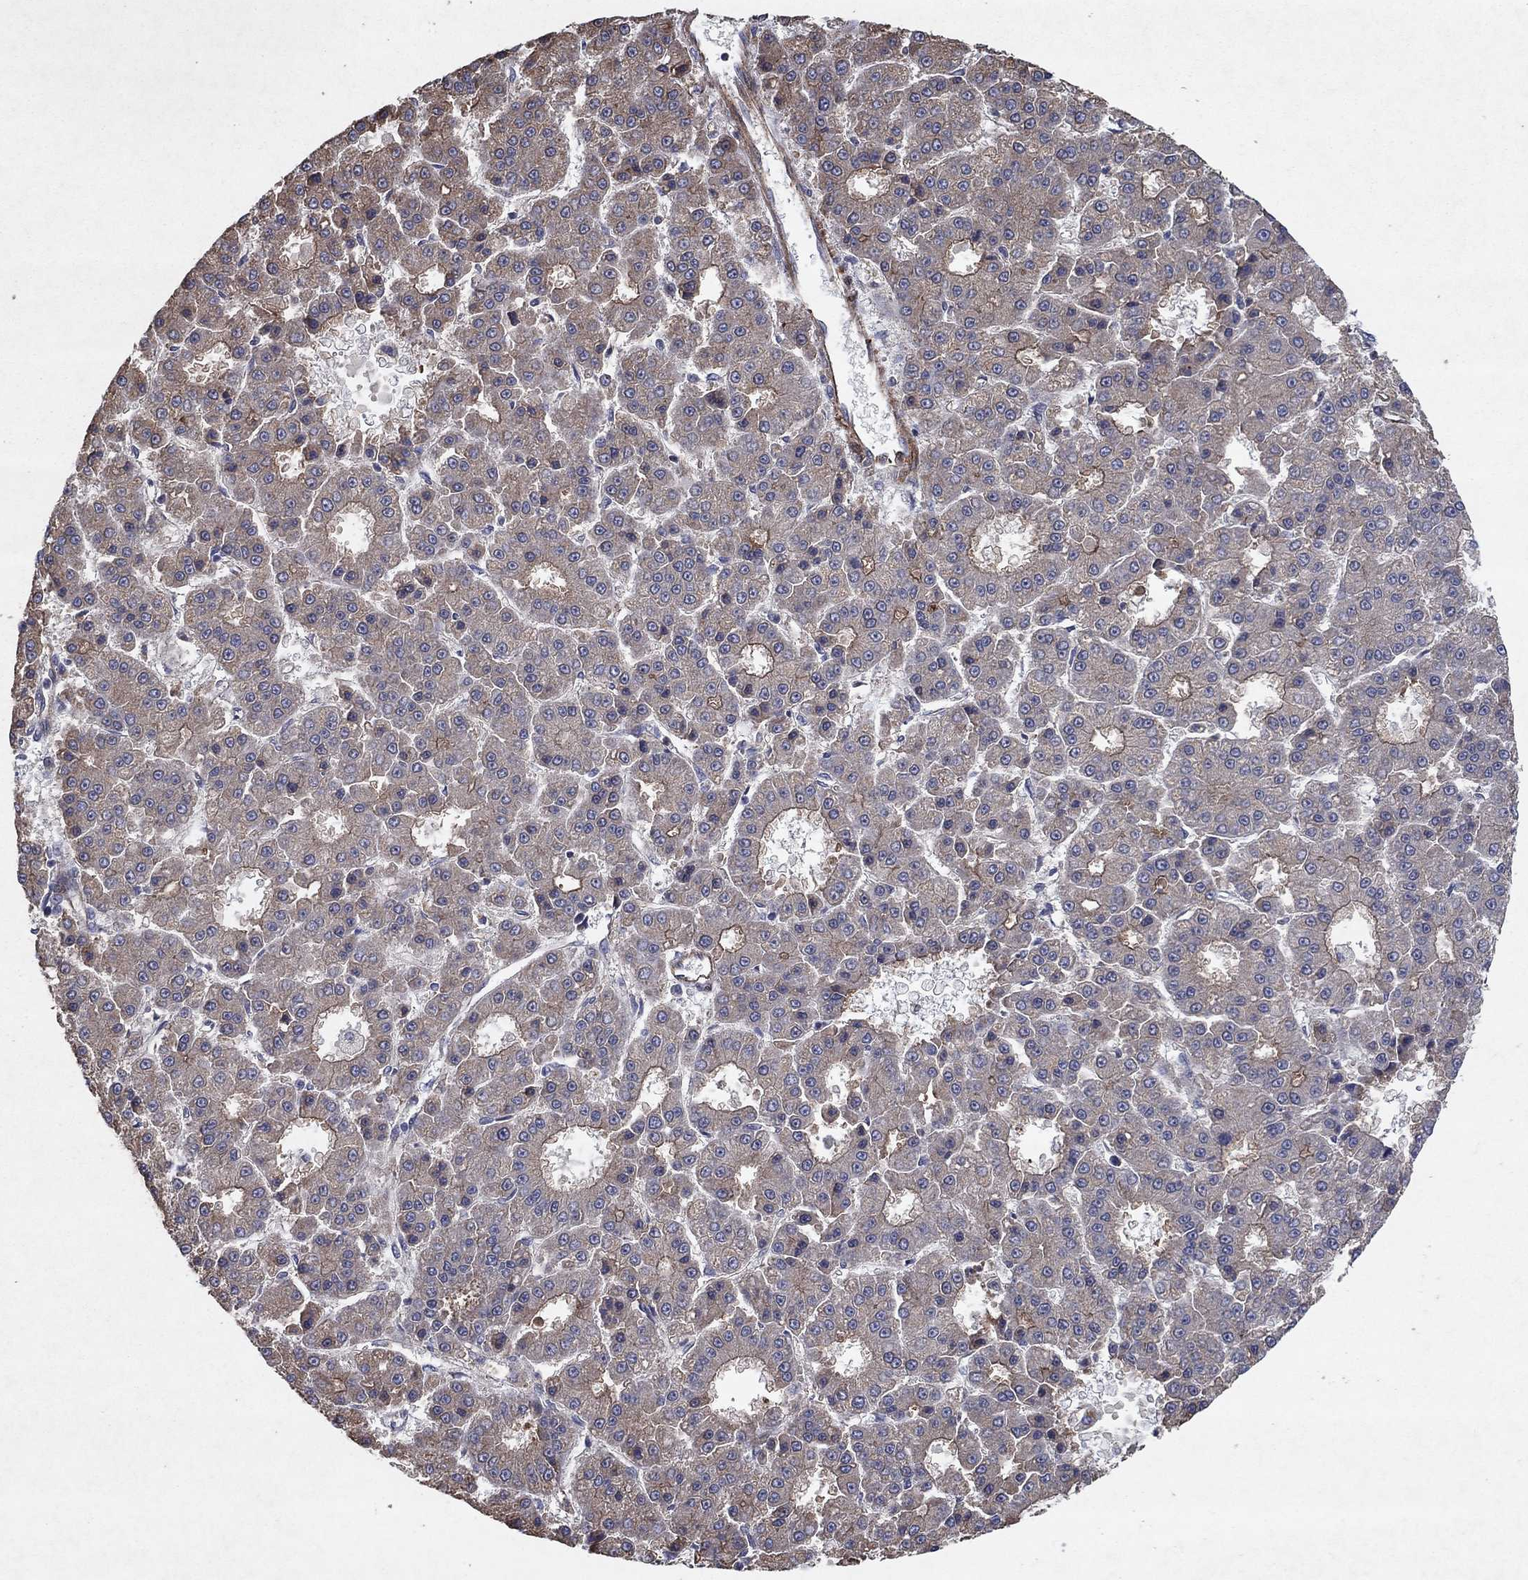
{"staining": {"intensity": "moderate", "quantity": "<25%", "location": "cytoplasmic/membranous"}, "tissue": "liver cancer", "cell_type": "Tumor cells", "image_type": "cancer", "snomed": [{"axis": "morphology", "description": "Carcinoma, Hepatocellular, NOS"}, {"axis": "topography", "description": "Liver"}], "caption": "DAB immunohistochemical staining of liver cancer (hepatocellular carcinoma) exhibits moderate cytoplasmic/membranous protein positivity in about <25% of tumor cells.", "gene": "FRG1", "patient": {"sex": "male", "age": 70}}